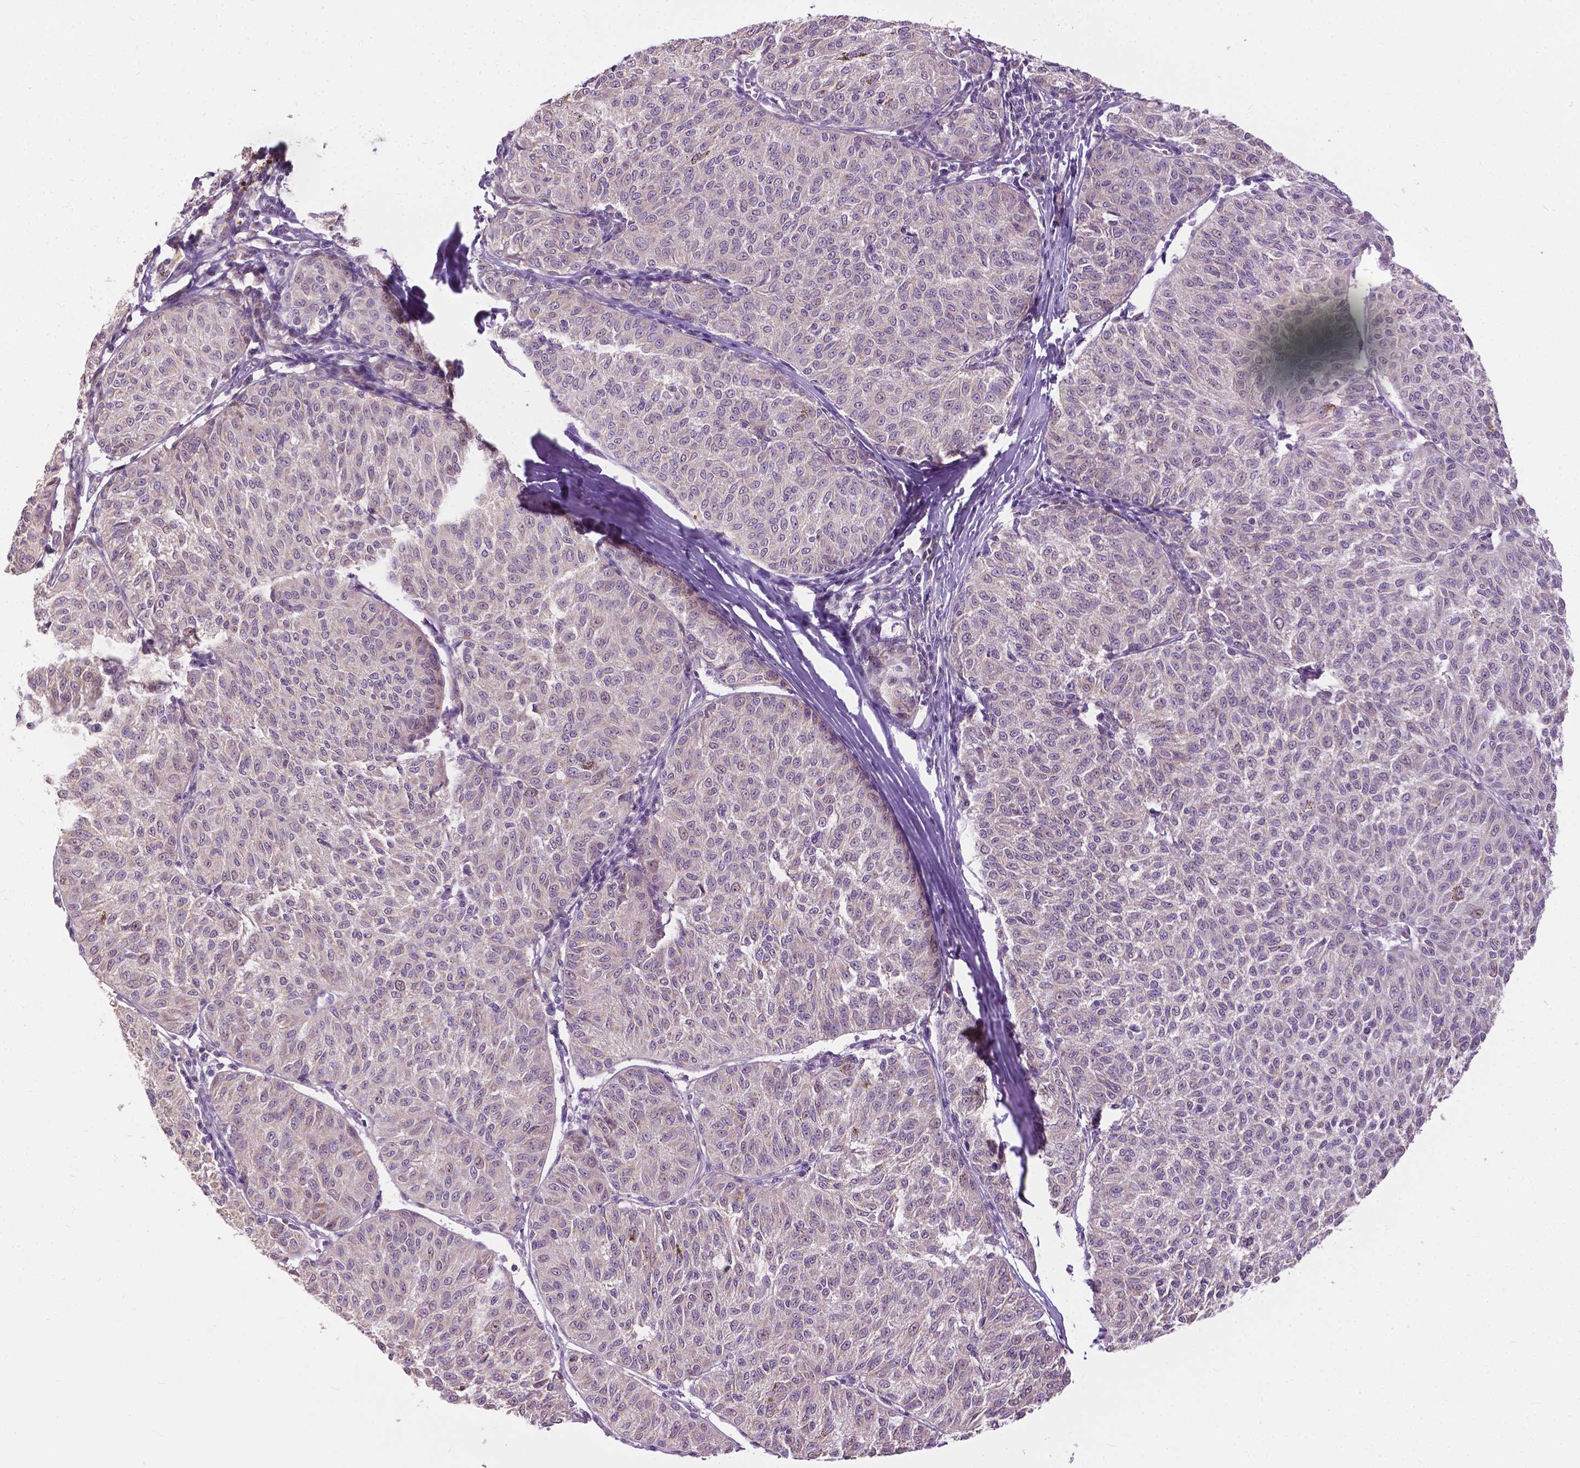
{"staining": {"intensity": "negative", "quantity": "none", "location": "none"}, "tissue": "melanoma", "cell_type": "Tumor cells", "image_type": "cancer", "snomed": [{"axis": "morphology", "description": "Malignant melanoma, NOS"}, {"axis": "topography", "description": "Skin"}], "caption": "Tumor cells are negative for protein expression in human melanoma. Brightfield microscopy of immunohistochemistry (IHC) stained with DAB (brown) and hematoxylin (blue), captured at high magnification.", "gene": "TTC9B", "patient": {"sex": "female", "age": 72}}